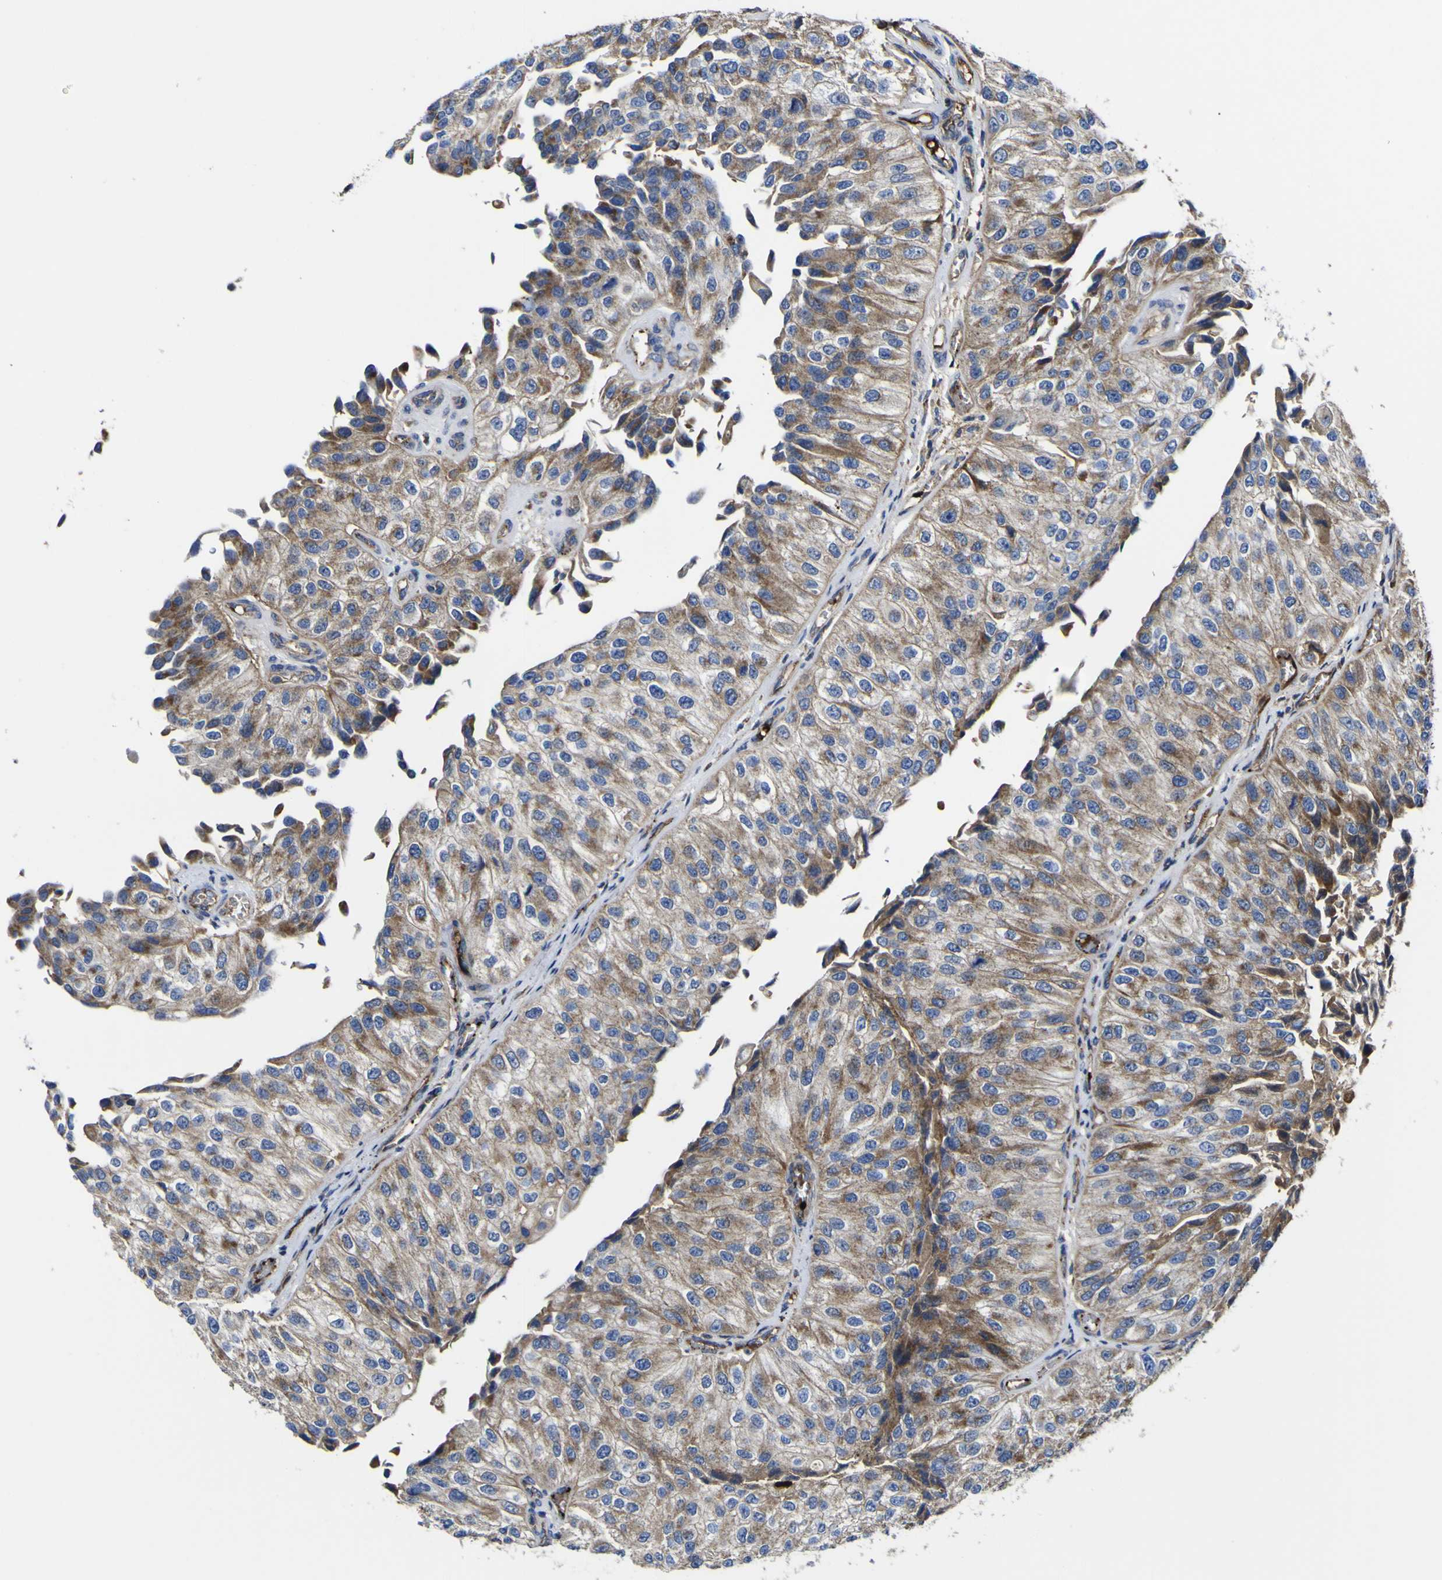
{"staining": {"intensity": "moderate", "quantity": ">75%", "location": "cytoplasmic/membranous"}, "tissue": "urothelial cancer", "cell_type": "Tumor cells", "image_type": "cancer", "snomed": [{"axis": "morphology", "description": "Urothelial carcinoma, High grade"}, {"axis": "topography", "description": "Kidney"}, {"axis": "topography", "description": "Urinary bladder"}], "caption": "Brown immunohistochemical staining in human high-grade urothelial carcinoma displays moderate cytoplasmic/membranous expression in about >75% of tumor cells.", "gene": "CCDC90B", "patient": {"sex": "male", "age": 77}}